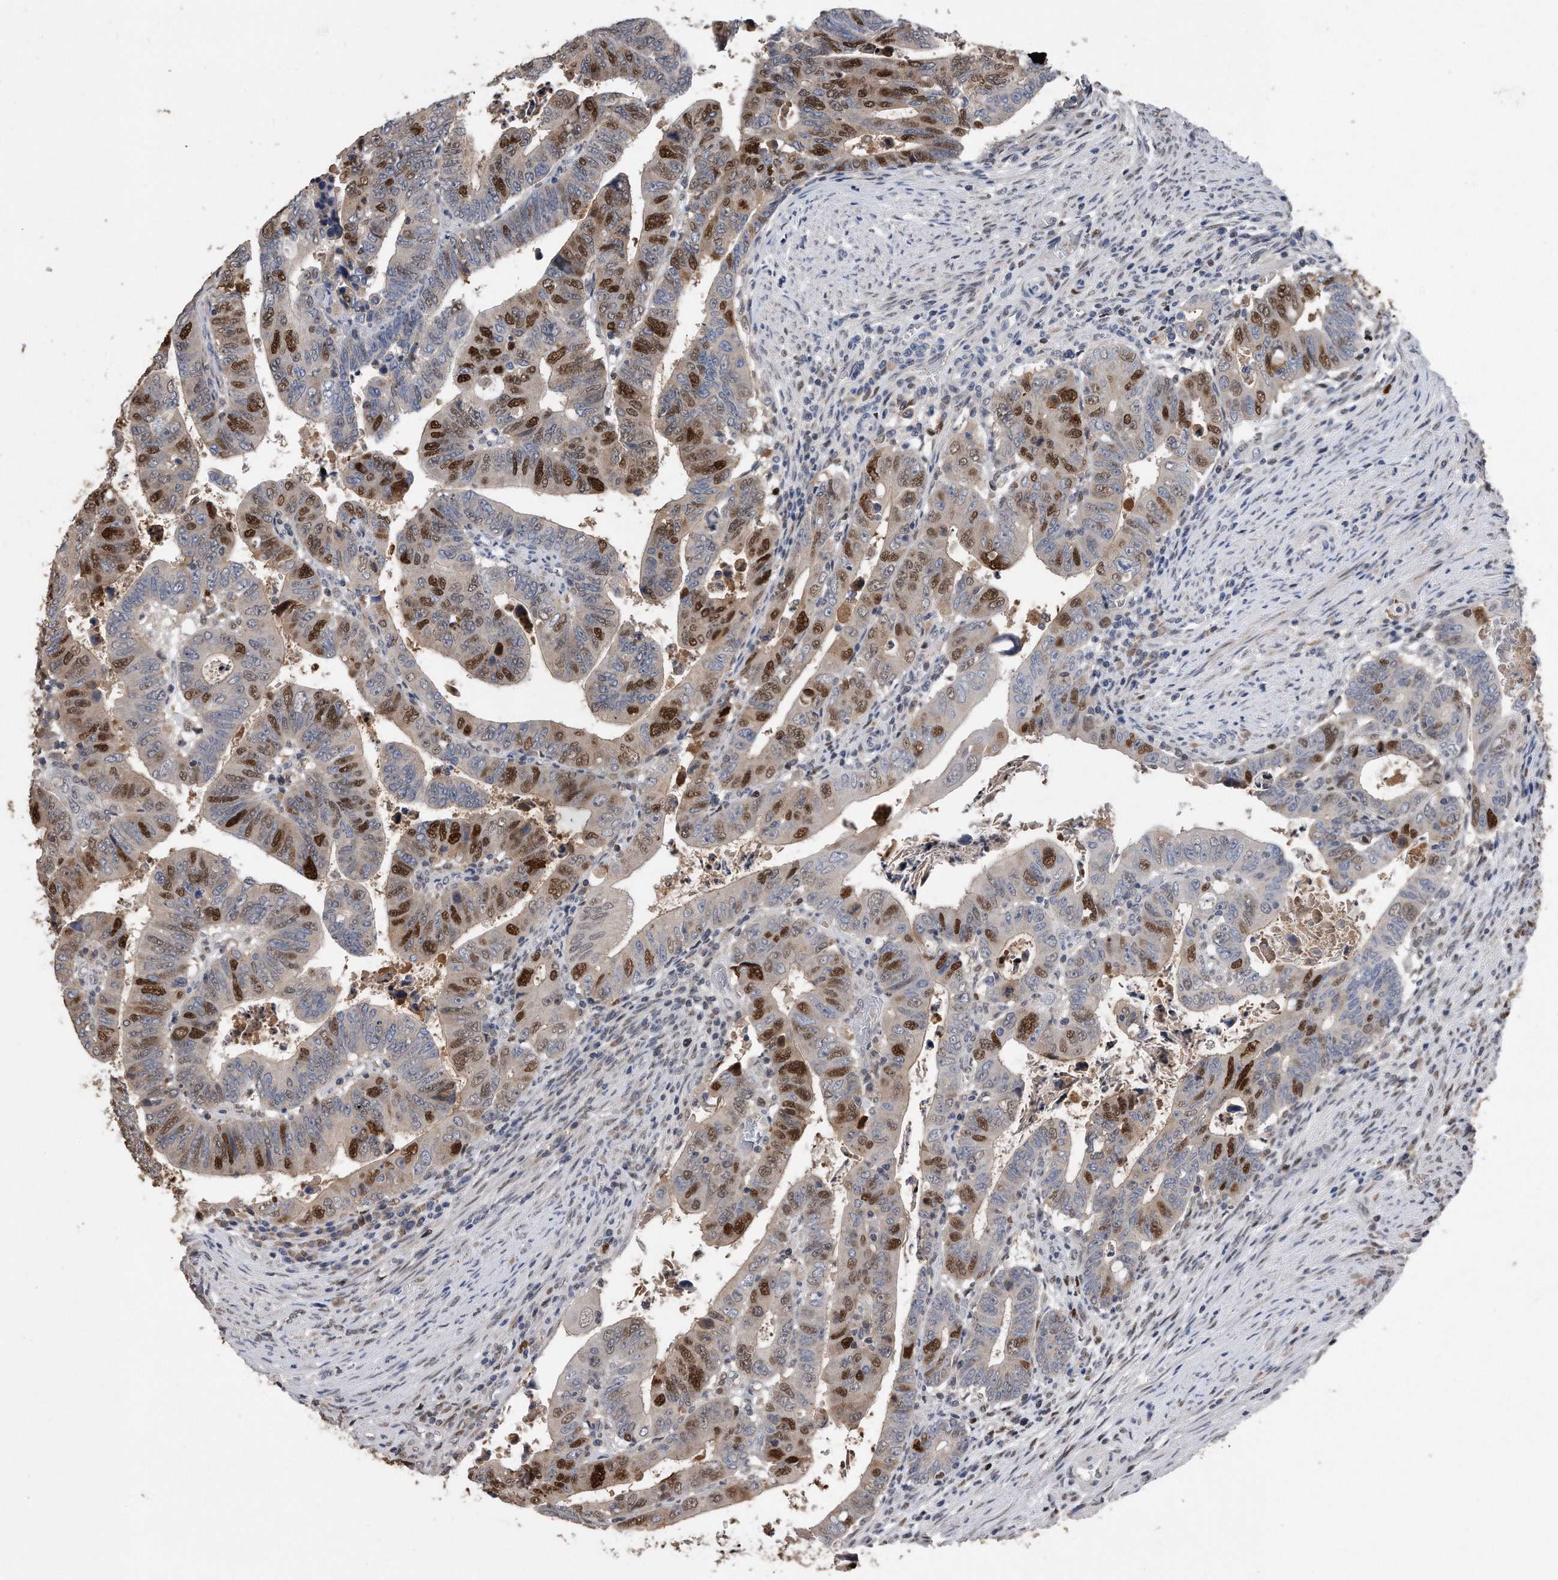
{"staining": {"intensity": "strong", "quantity": "25%-75%", "location": "nuclear"}, "tissue": "colorectal cancer", "cell_type": "Tumor cells", "image_type": "cancer", "snomed": [{"axis": "morphology", "description": "Normal tissue, NOS"}, {"axis": "morphology", "description": "Adenocarcinoma, NOS"}, {"axis": "topography", "description": "Rectum"}], "caption": "Colorectal cancer (adenocarcinoma) stained with a protein marker demonstrates strong staining in tumor cells.", "gene": "PCNA", "patient": {"sex": "female", "age": 65}}